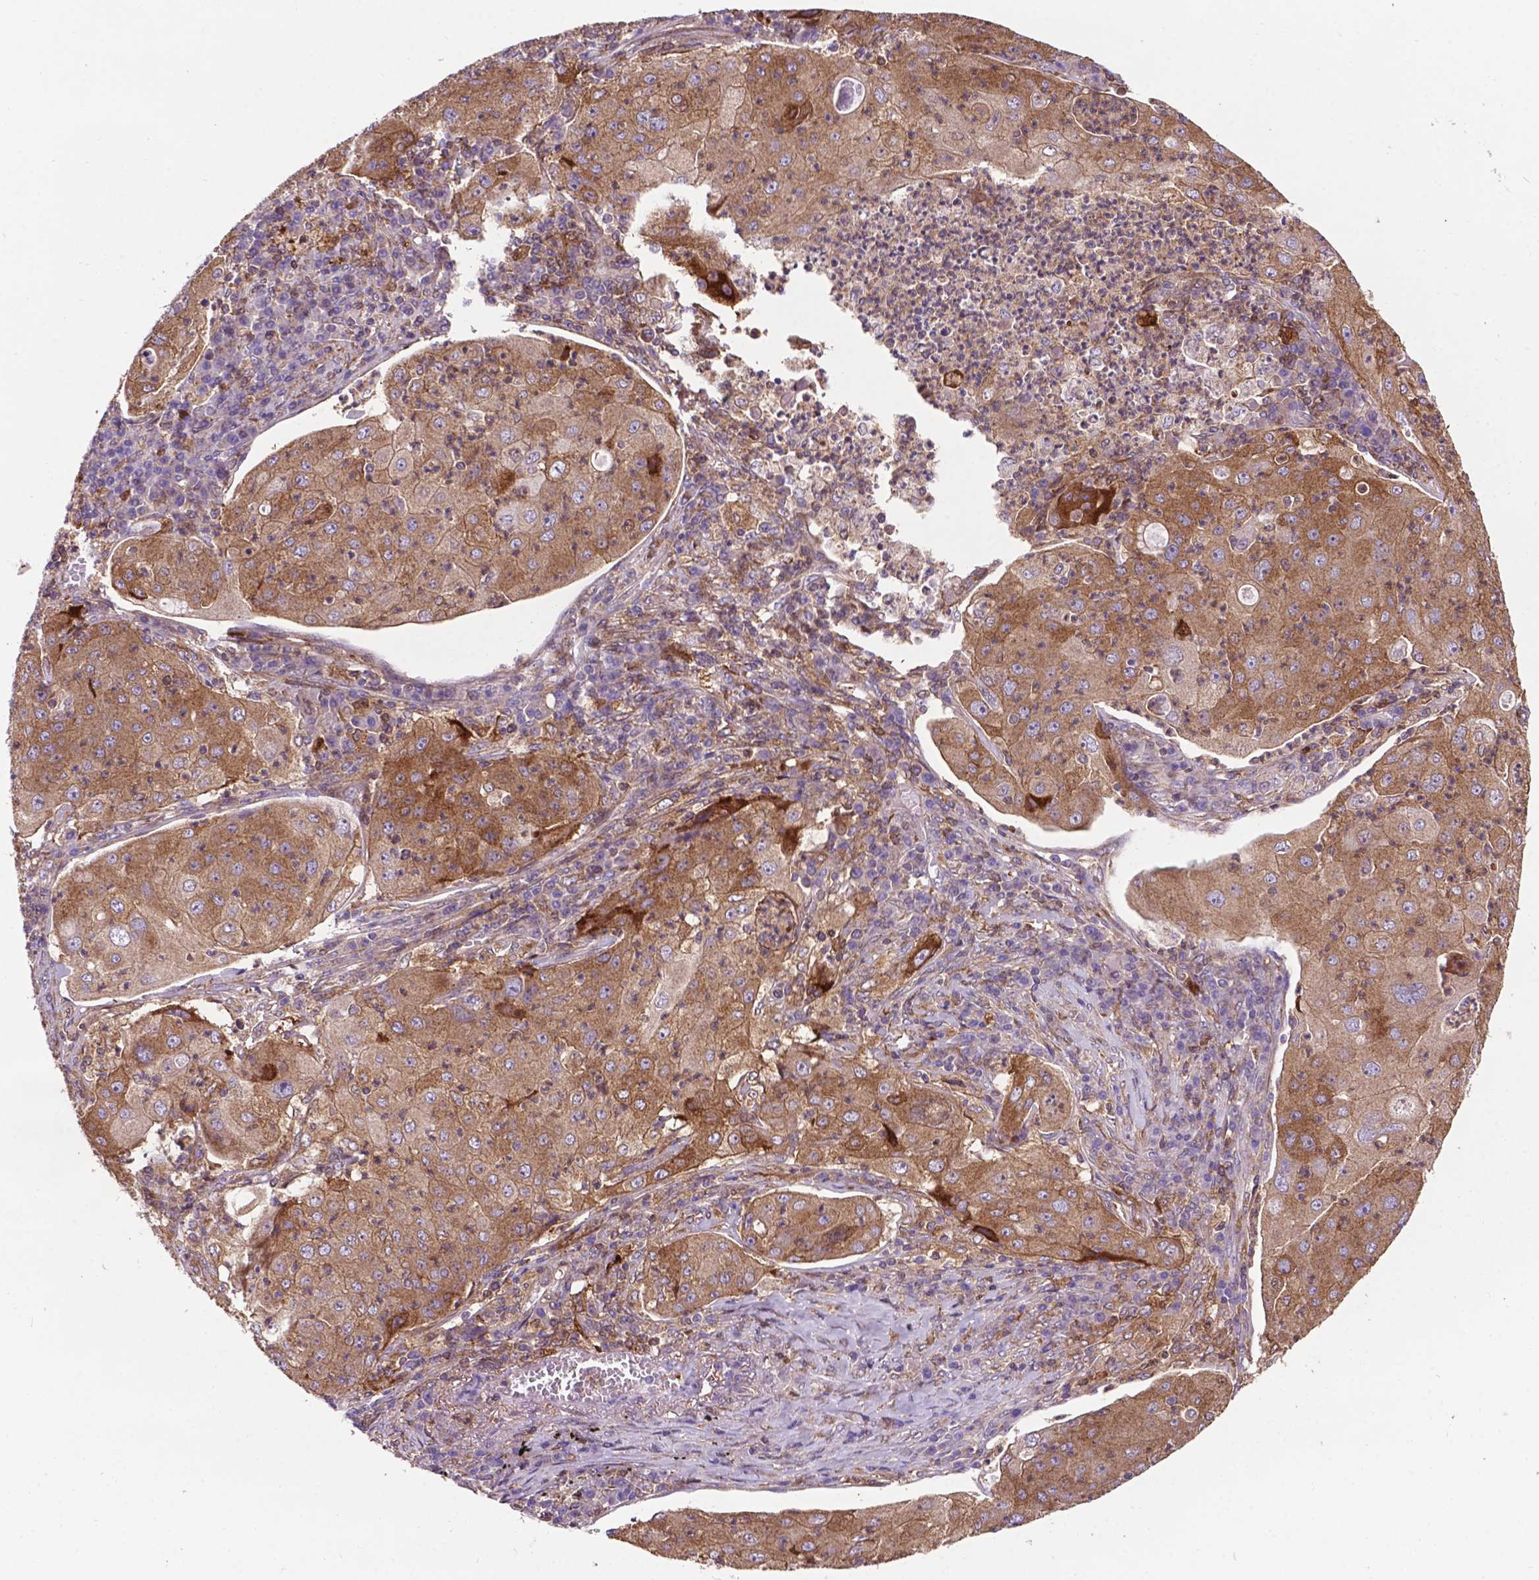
{"staining": {"intensity": "moderate", "quantity": ">75%", "location": "cytoplasmic/membranous"}, "tissue": "lung cancer", "cell_type": "Tumor cells", "image_type": "cancer", "snomed": [{"axis": "morphology", "description": "Squamous cell carcinoma, NOS"}, {"axis": "topography", "description": "Lung"}], "caption": "Lung cancer (squamous cell carcinoma) stained with DAB IHC shows medium levels of moderate cytoplasmic/membranous expression in approximately >75% of tumor cells.", "gene": "SMAD3", "patient": {"sex": "female", "age": 59}}